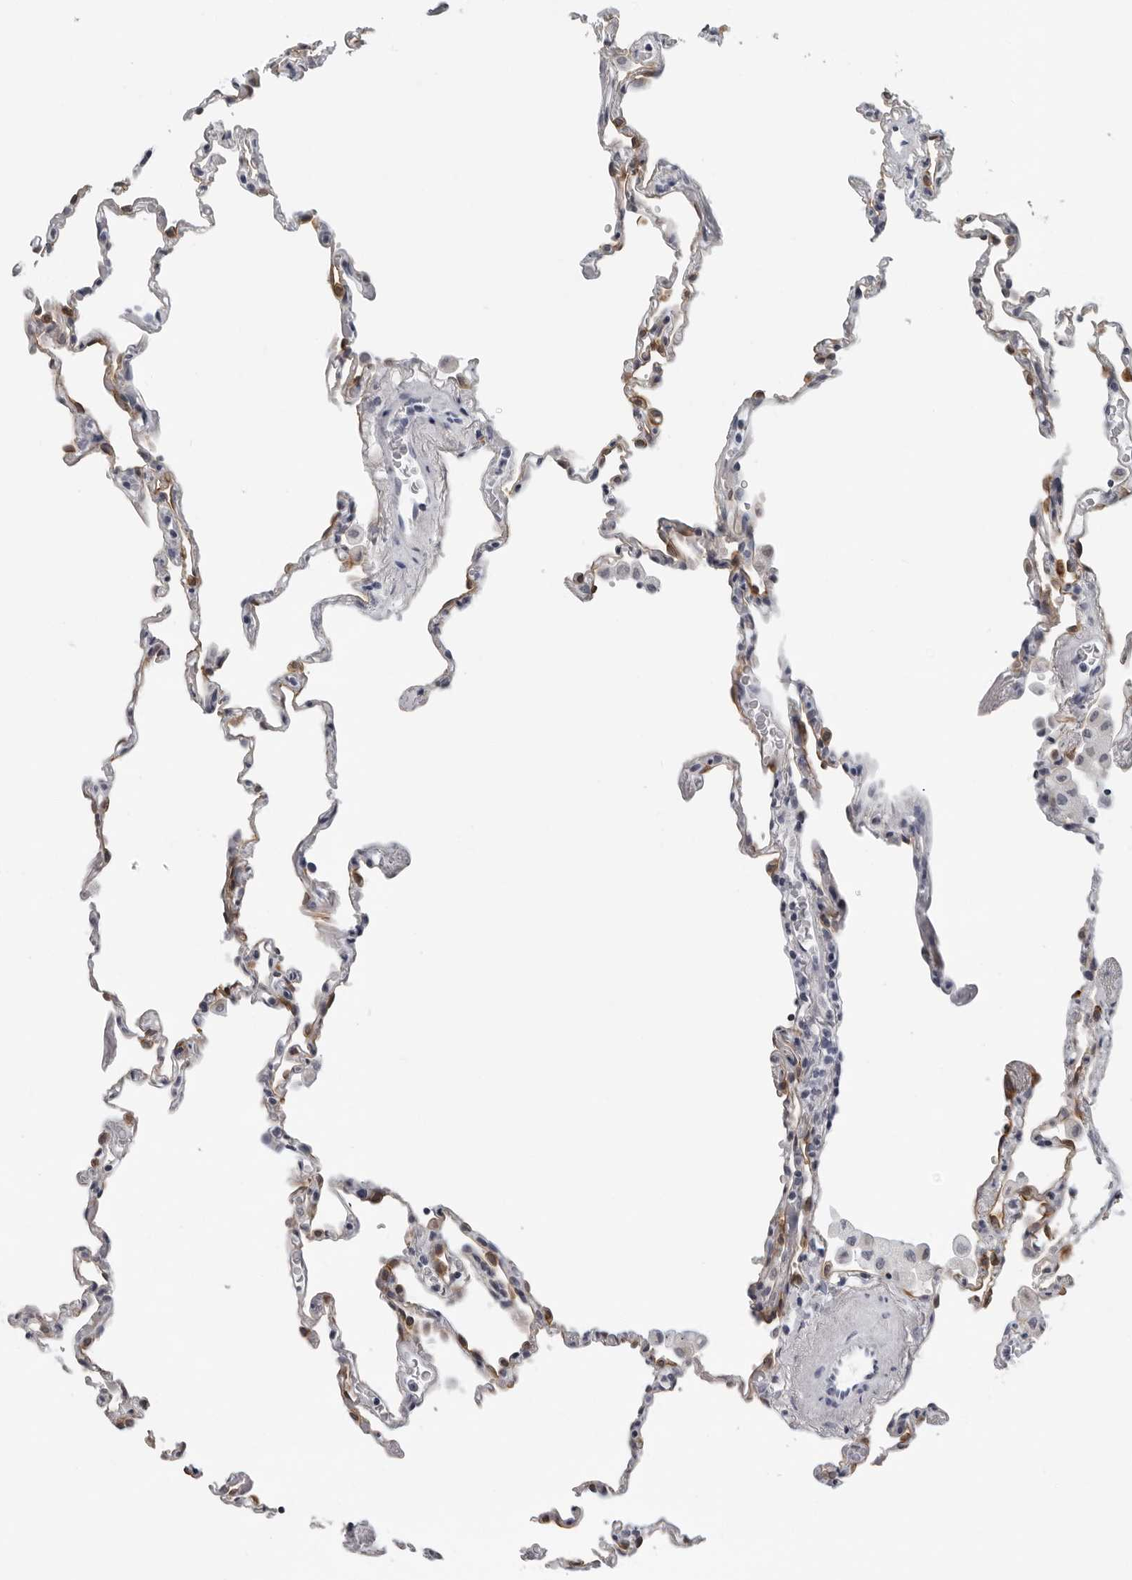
{"staining": {"intensity": "moderate", "quantity": "25%-75%", "location": "cytoplasmic/membranous"}, "tissue": "lung", "cell_type": "Alveolar cells", "image_type": "normal", "snomed": [{"axis": "morphology", "description": "Normal tissue, NOS"}, {"axis": "topography", "description": "Lung"}], "caption": "Protein expression analysis of normal human lung reveals moderate cytoplasmic/membranous expression in approximately 25%-75% of alveolar cells. (IHC, brightfield microscopy, high magnification).", "gene": "CCDC28B", "patient": {"sex": "male", "age": 59}}